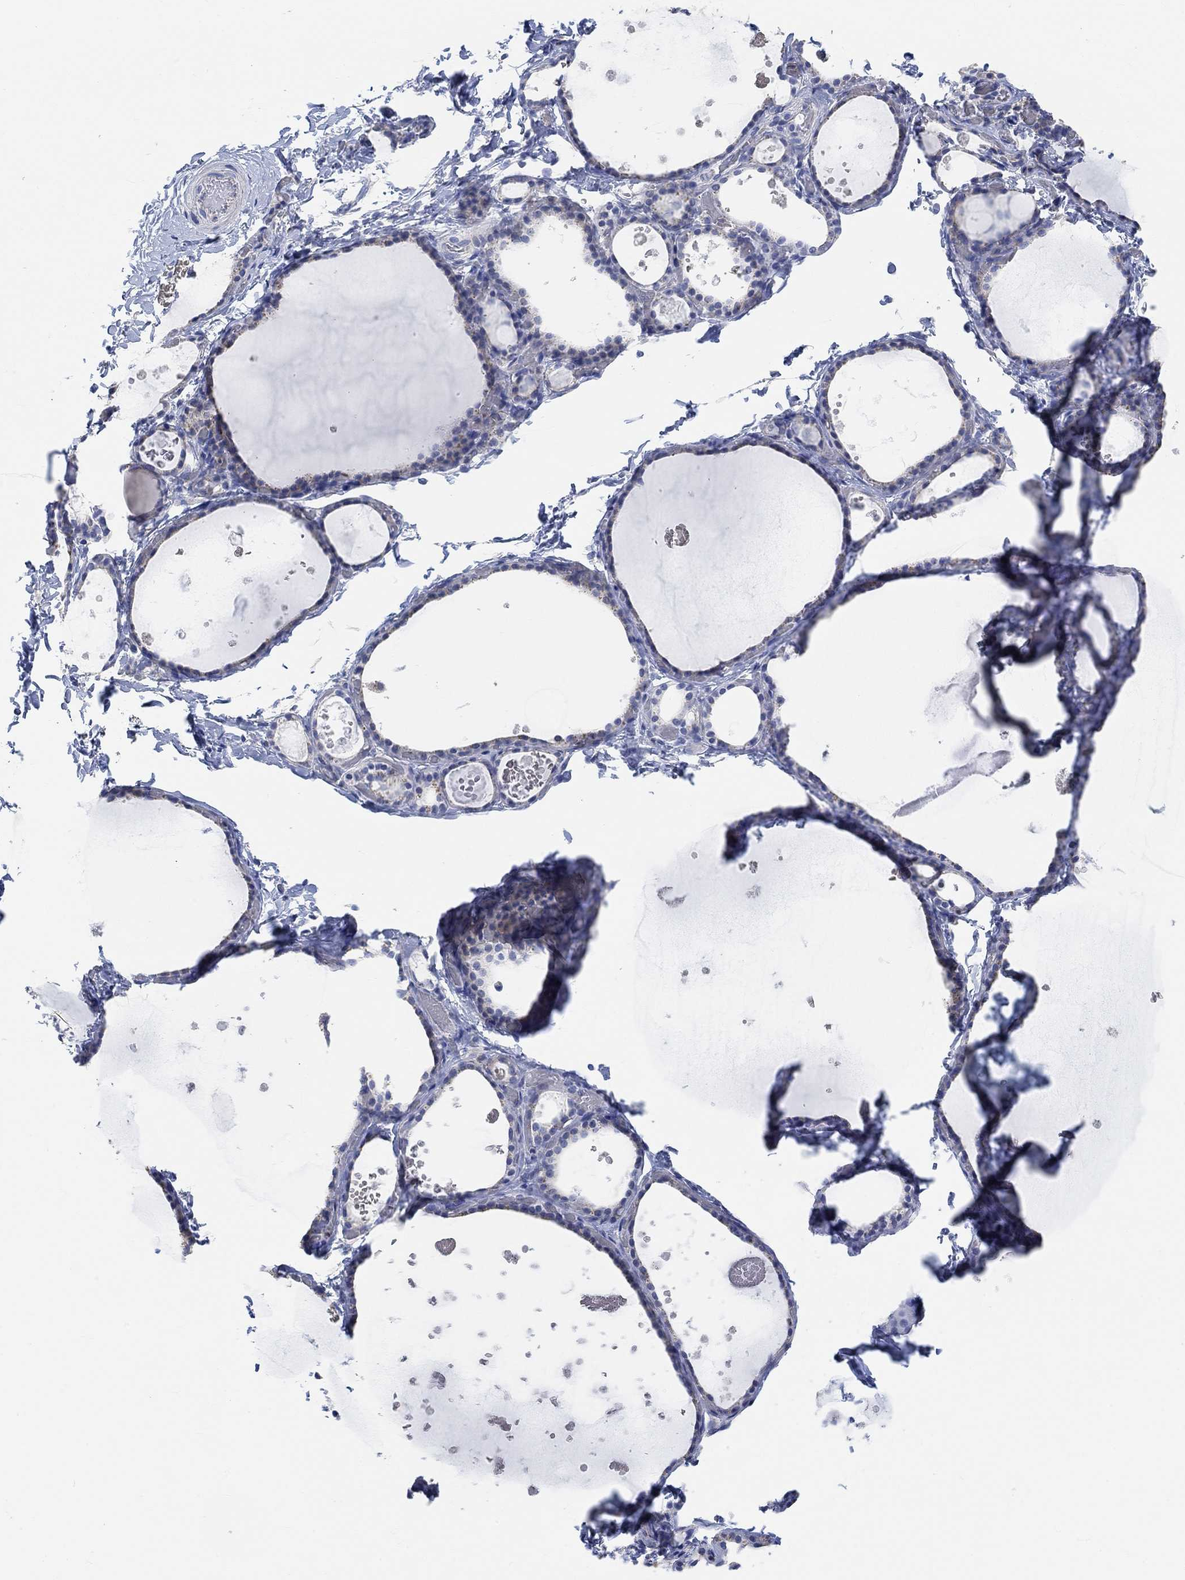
{"staining": {"intensity": "negative", "quantity": "none", "location": "none"}, "tissue": "thyroid gland", "cell_type": "Glandular cells", "image_type": "normal", "snomed": [{"axis": "morphology", "description": "Normal tissue, NOS"}, {"axis": "topography", "description": "Thyroid gland"}], "caption": "IHC of normal human thyroid gland reveals no expression in glandular cells.", "gene": "NLRP14", "patient": {"sex": "female", "age": 56}}